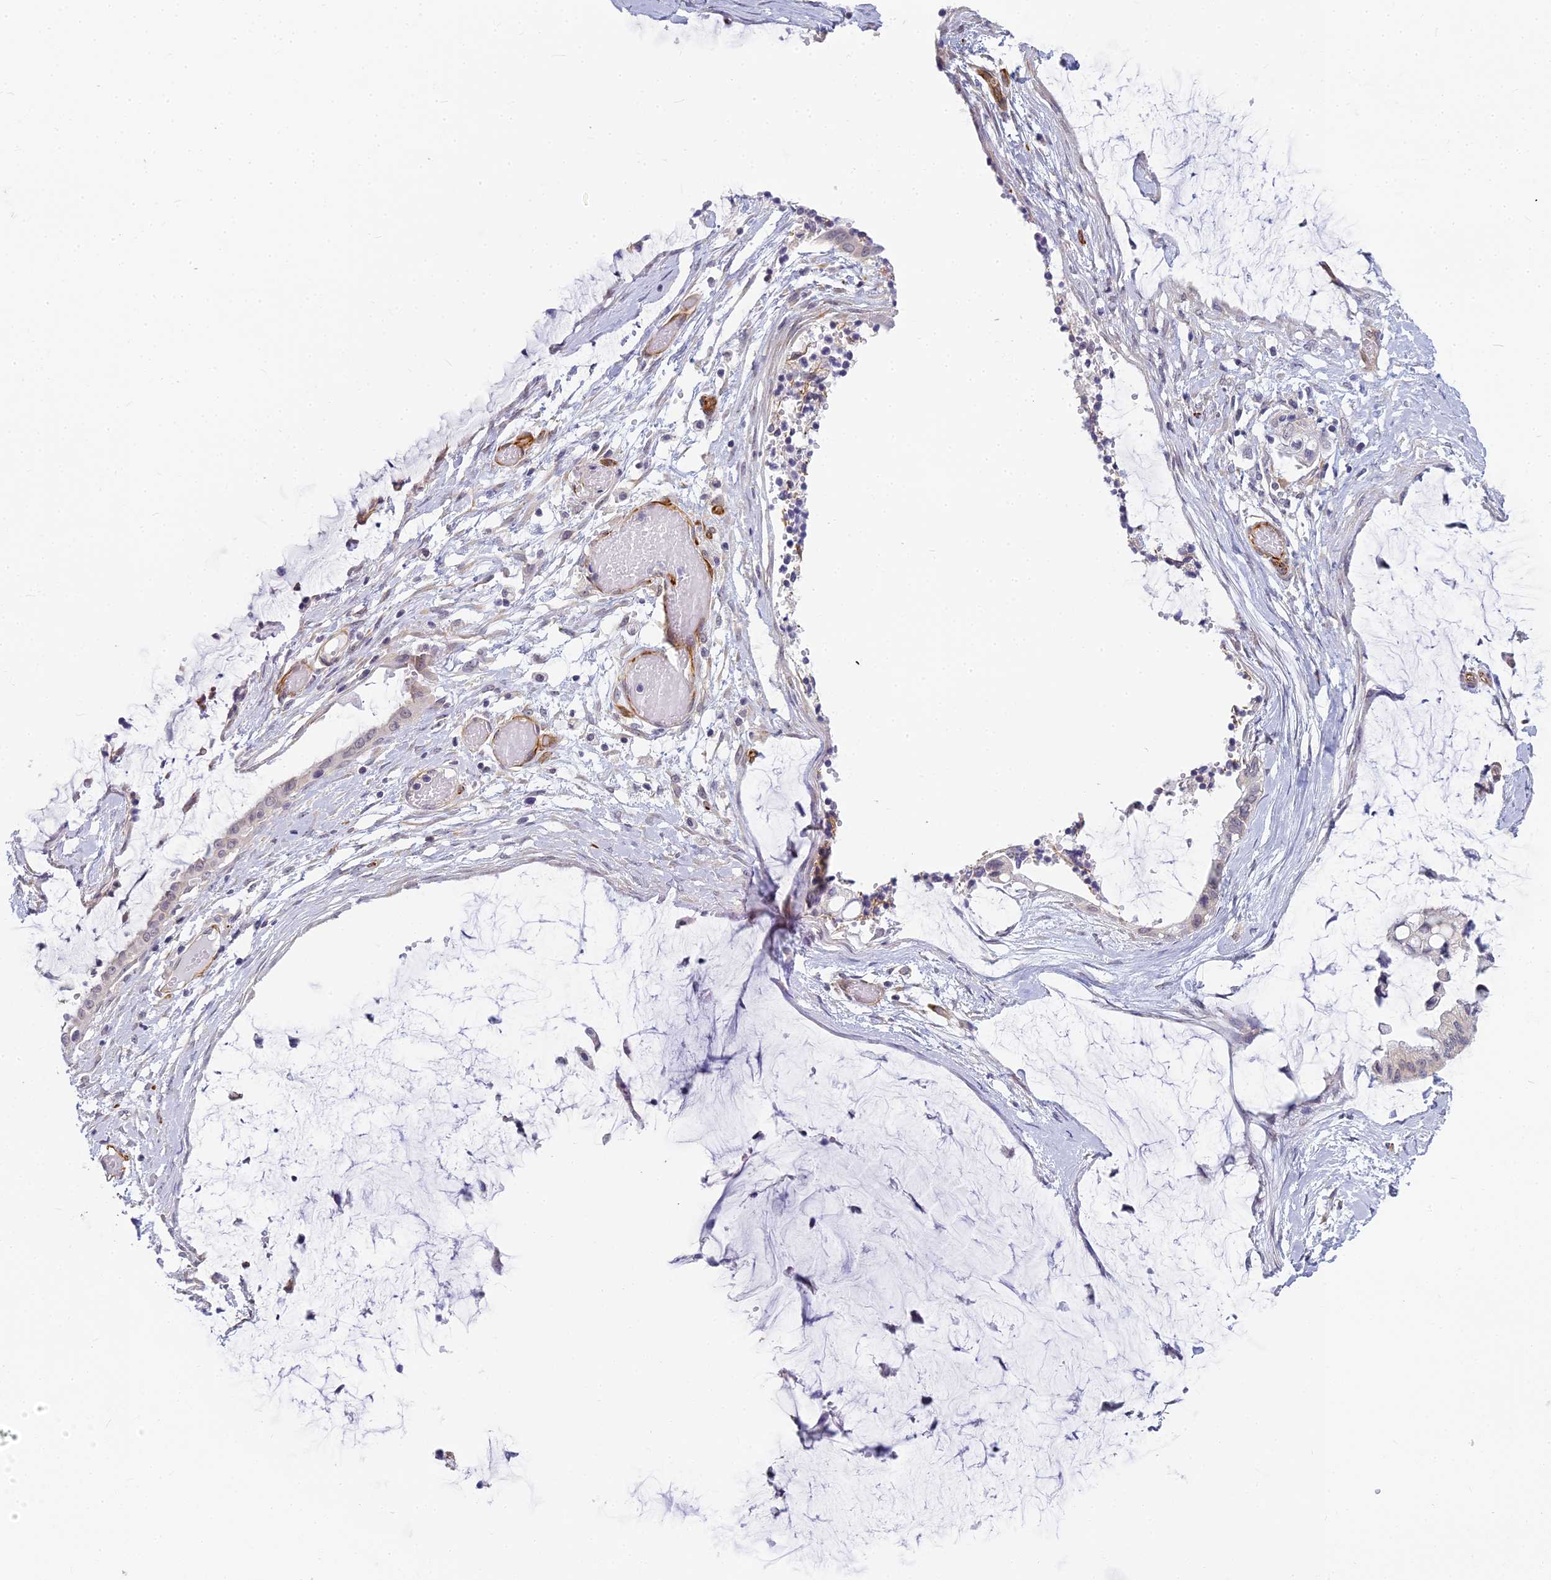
{"staining": {"intensity": "negative", "quantity": "none", "location": "none"}, "tissue": "ovarian cancer", "cell_type": "Tumor cells", "image_type": "cancer", "snomed": [{"axis": "morphology", "description": "Cystadenocarcinoma, mucinous, NOS"}, {"axis": "topography", "description": "Ovary"}], "caption": "A high-resolution micrograph shows immunohistochemistry (IHC) staining of ovarian mucinous cystadenocarcinoma, which demonstrates no significant positivity in tumor cells.", "gene": "RGL3", "patient": {"sex": "female", "age": 39}}